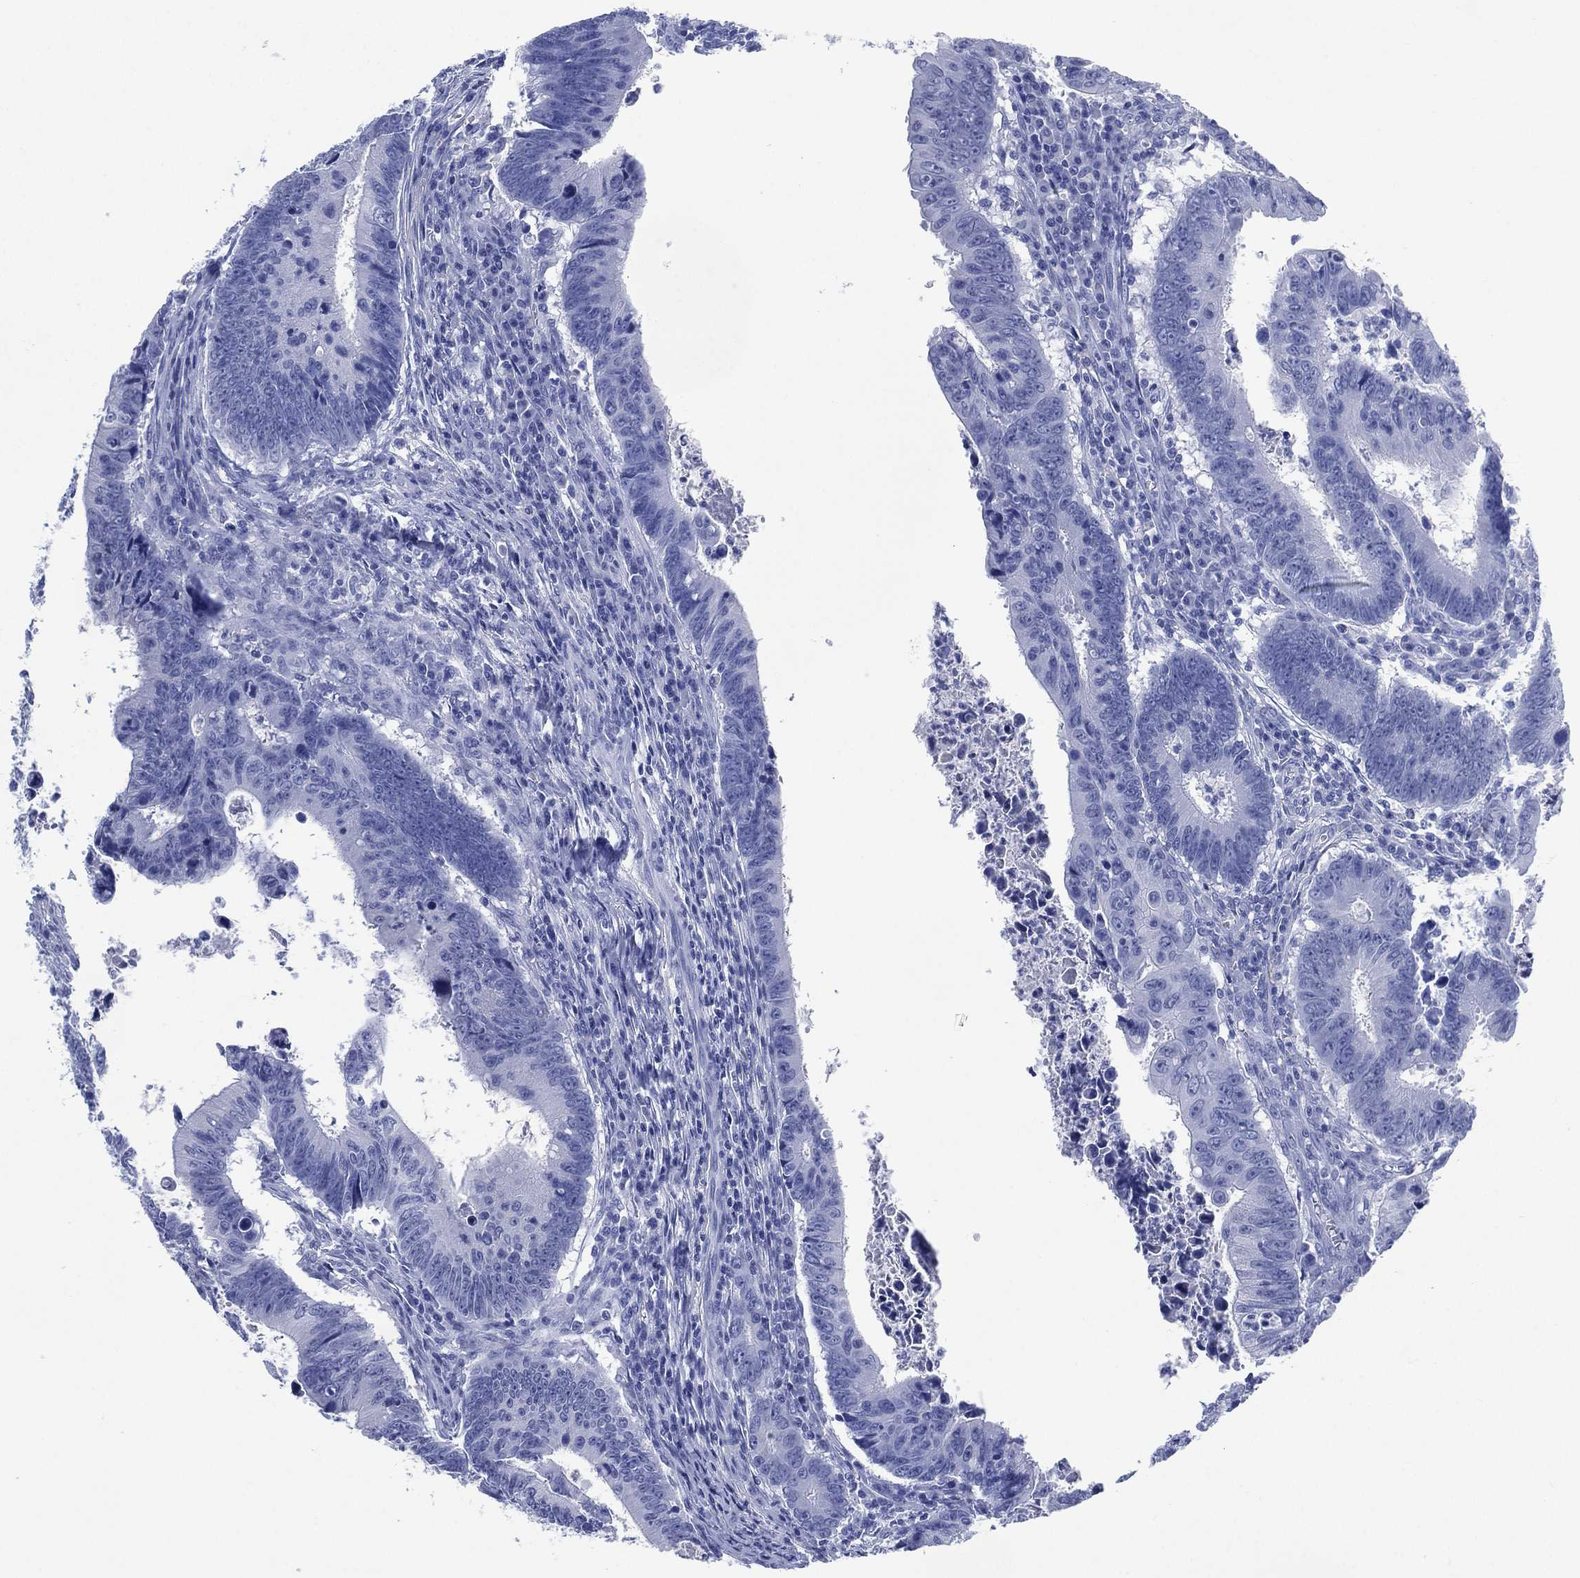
{"staining": {"intensity": "negative", "quantity": "none", "location": "none"}, "tissue": "colorectal cancer", "cell_type": "Tumor cells", "image_type": "cancer", "snomed": [{"axis": "morphology", "description": "Adenocarcinoma, NOS"}, {"axis": "topography", "description": "Colon"}], "caption": "Photomicrograph shows no significant protein expression in tumor cells of colorectal adenocarcinoma.", "gene": "SIGLECL1", "patient": {"sex": "female", "age": 87}}